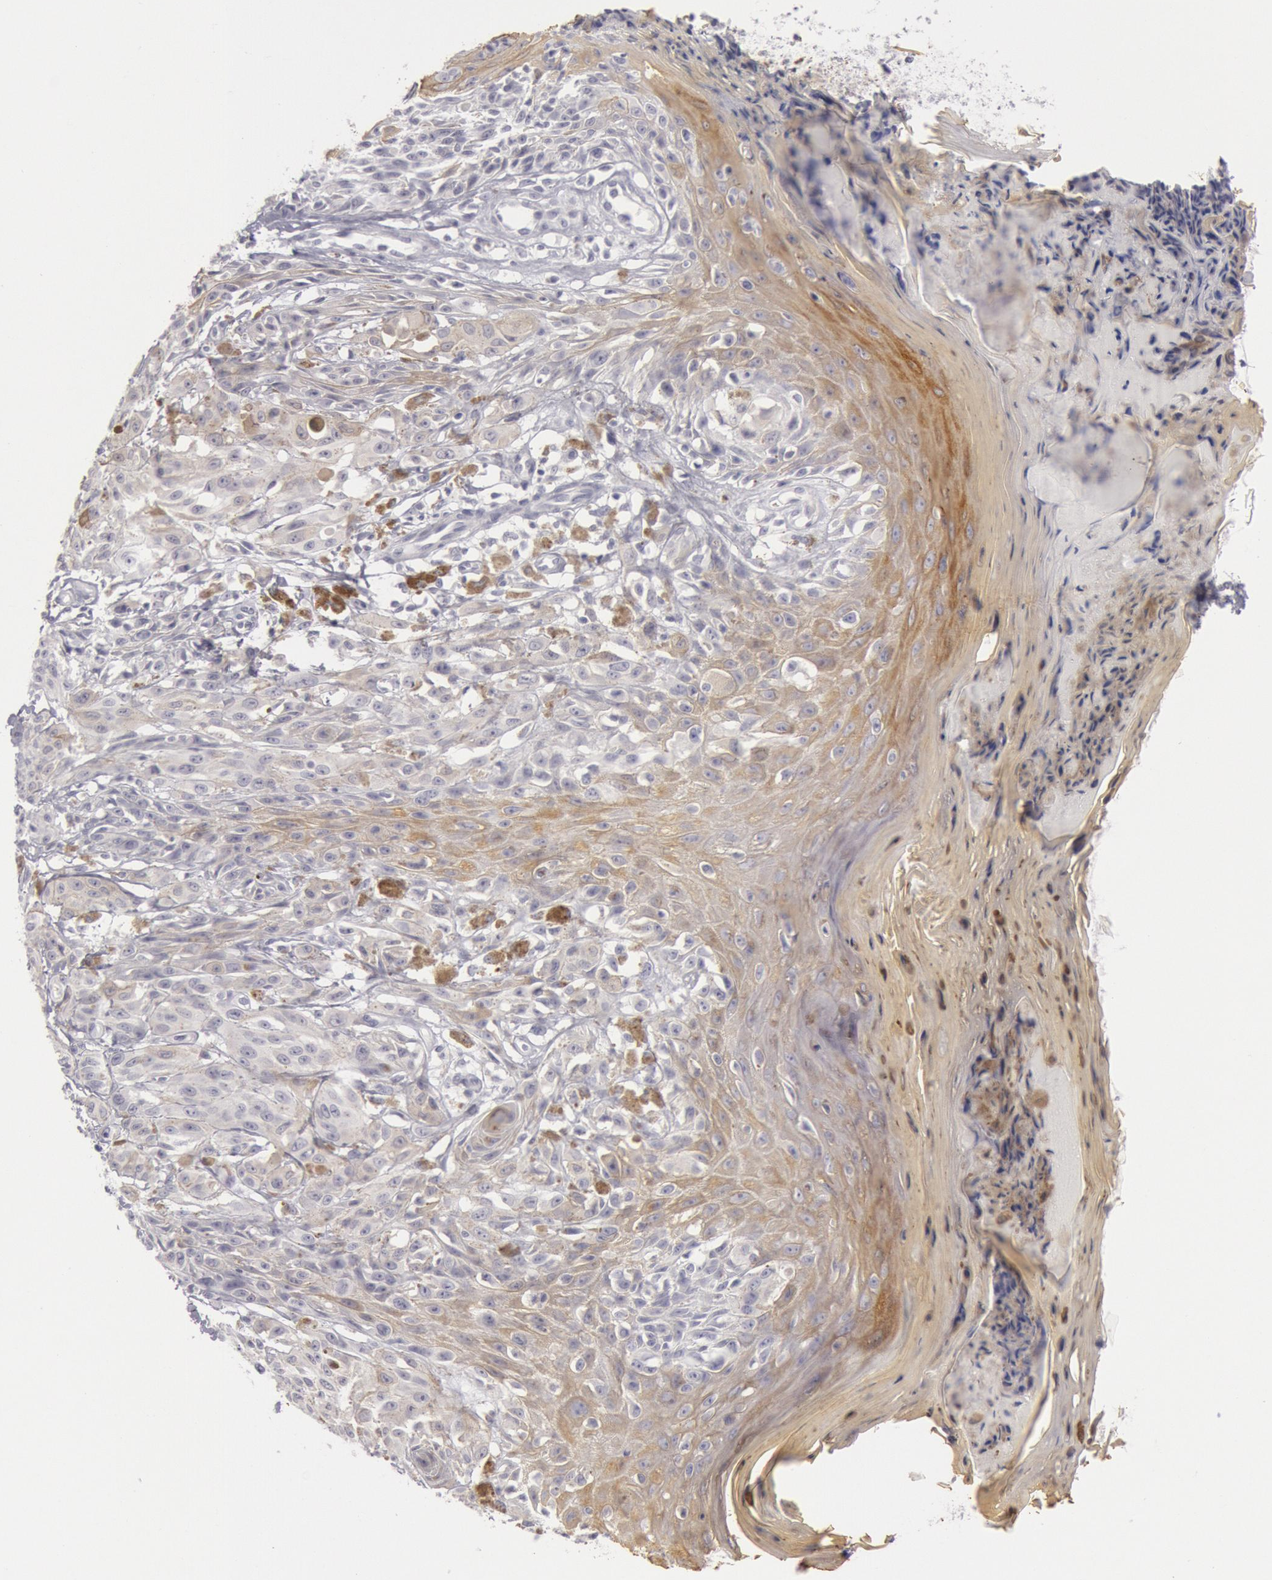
{"staining": {"intensity": "negative", "quantity": "none", "location": "none"}, "tissue": "melanoma", "cell_type": "Tumor cells", "image_type": "cancer", "snomed": [{"axis": "morphology", "description": "Malignant melanoma, NOS"}, {"axis": "topography", "description": "Skin"}], "caption": "High magnification brightfield microscopy of melanoma stained with DAB (brown) and counterstained with hematoxylin (blue): tumor cells show no significant staining.", "gene": "KRT16", "patient": {"sex": "male", "age": 49}}